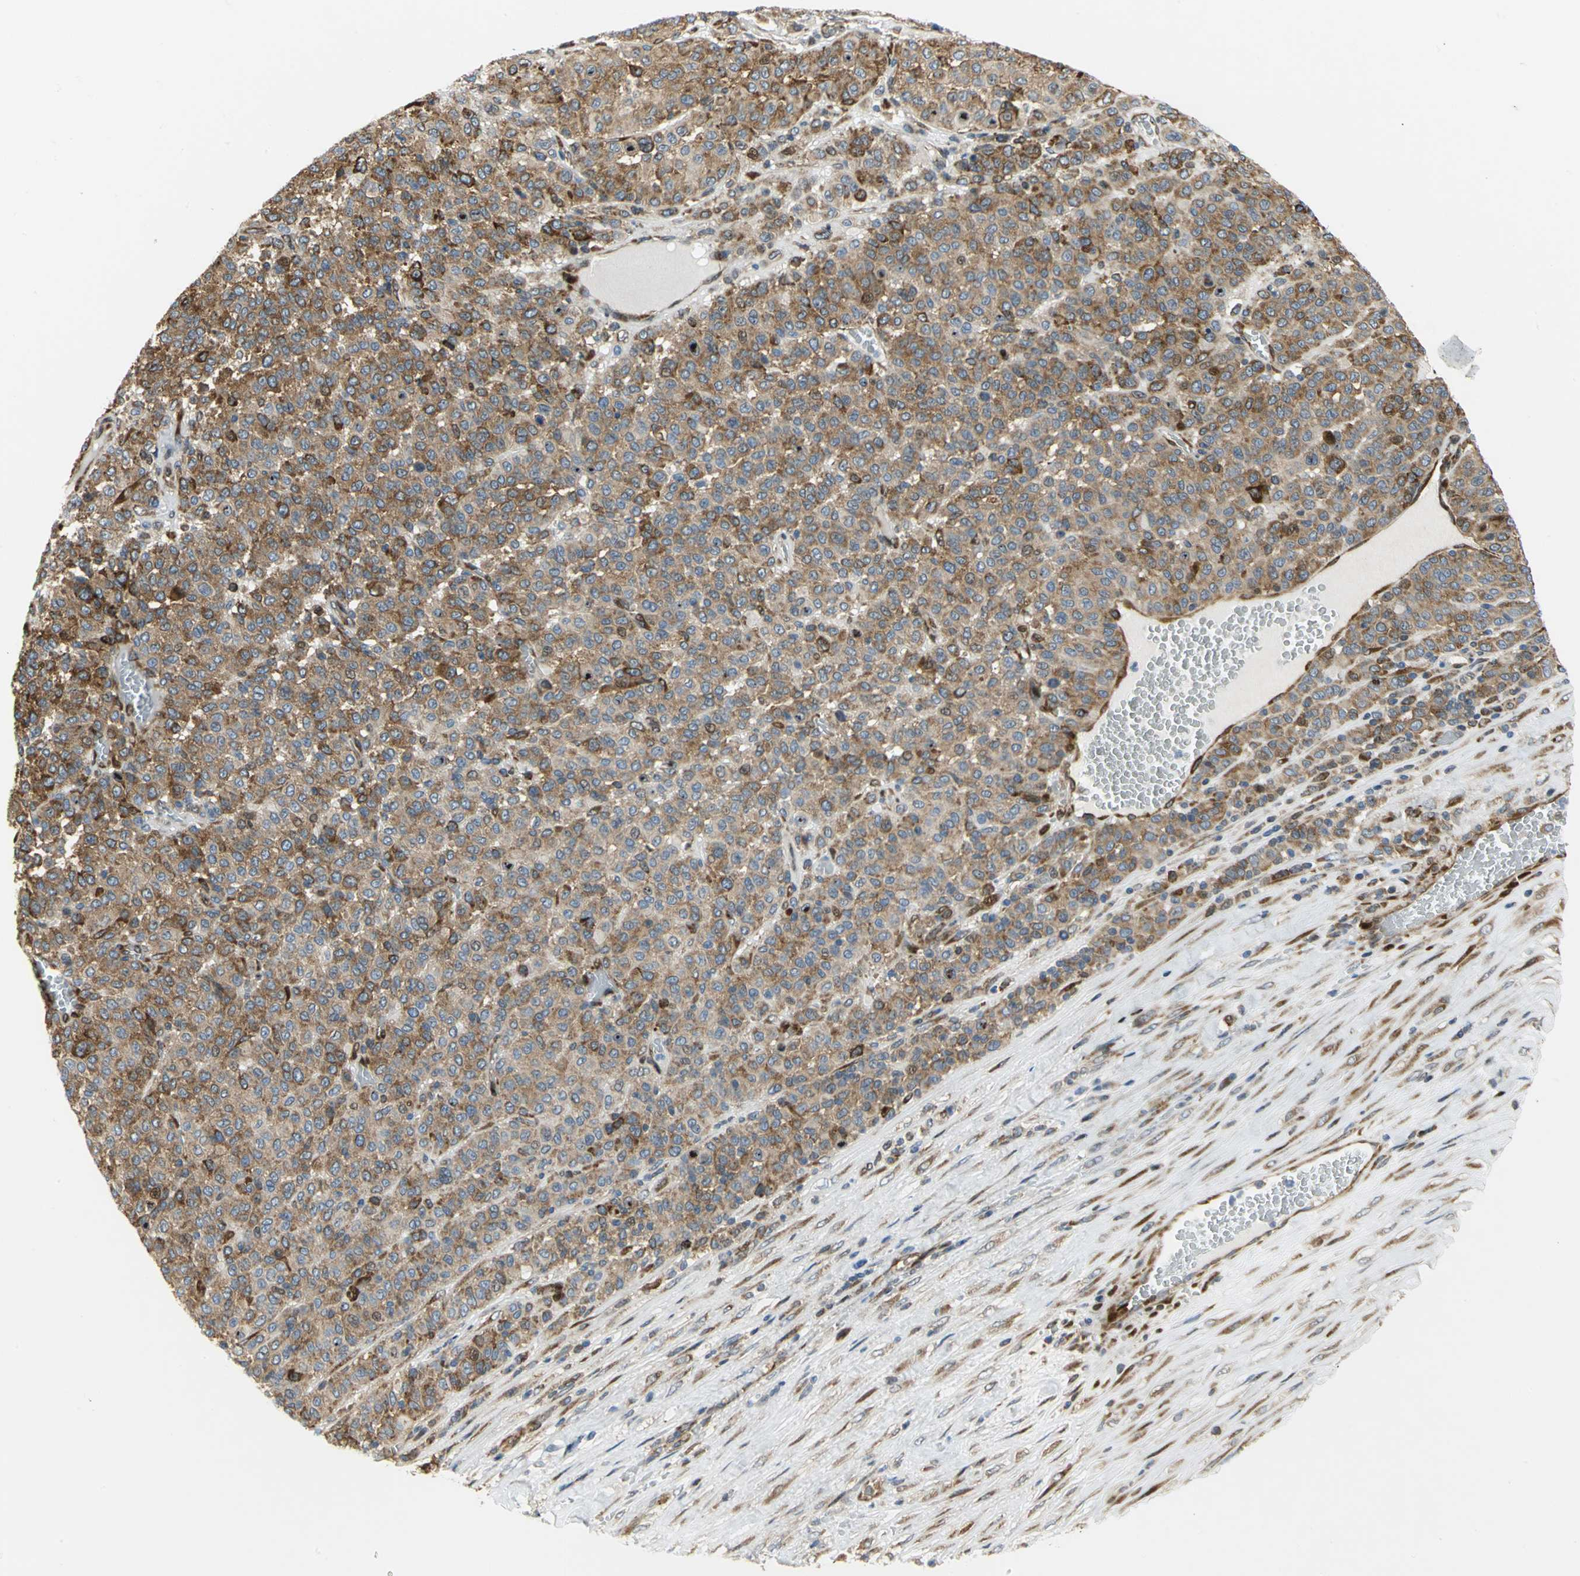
{"staining": {"intensity": "moderate", "quantity": ">75%", "location": "cytoplasmic/membranous"}, "tissue": "melanoma", "cell_type": "Tumor cells", "image_type": "cancer", "snomed": [{"axis": "morphology", "description": "Malignant melanoma, Metastatic site"}, {"axis": "topography", "description": "Pancreas"}], "caption": "Tumor cells display moderate cytoplasmic/membranous positivity in approximately >75% of cells in malignant melanoma (metastatic site). The staining was performed using DAB, with brown indicating positive protein expression. Nuclei are stained blue with hematoxylin.", "gene": "YBX1", "patient": {"sex": "female", "age": 30}}